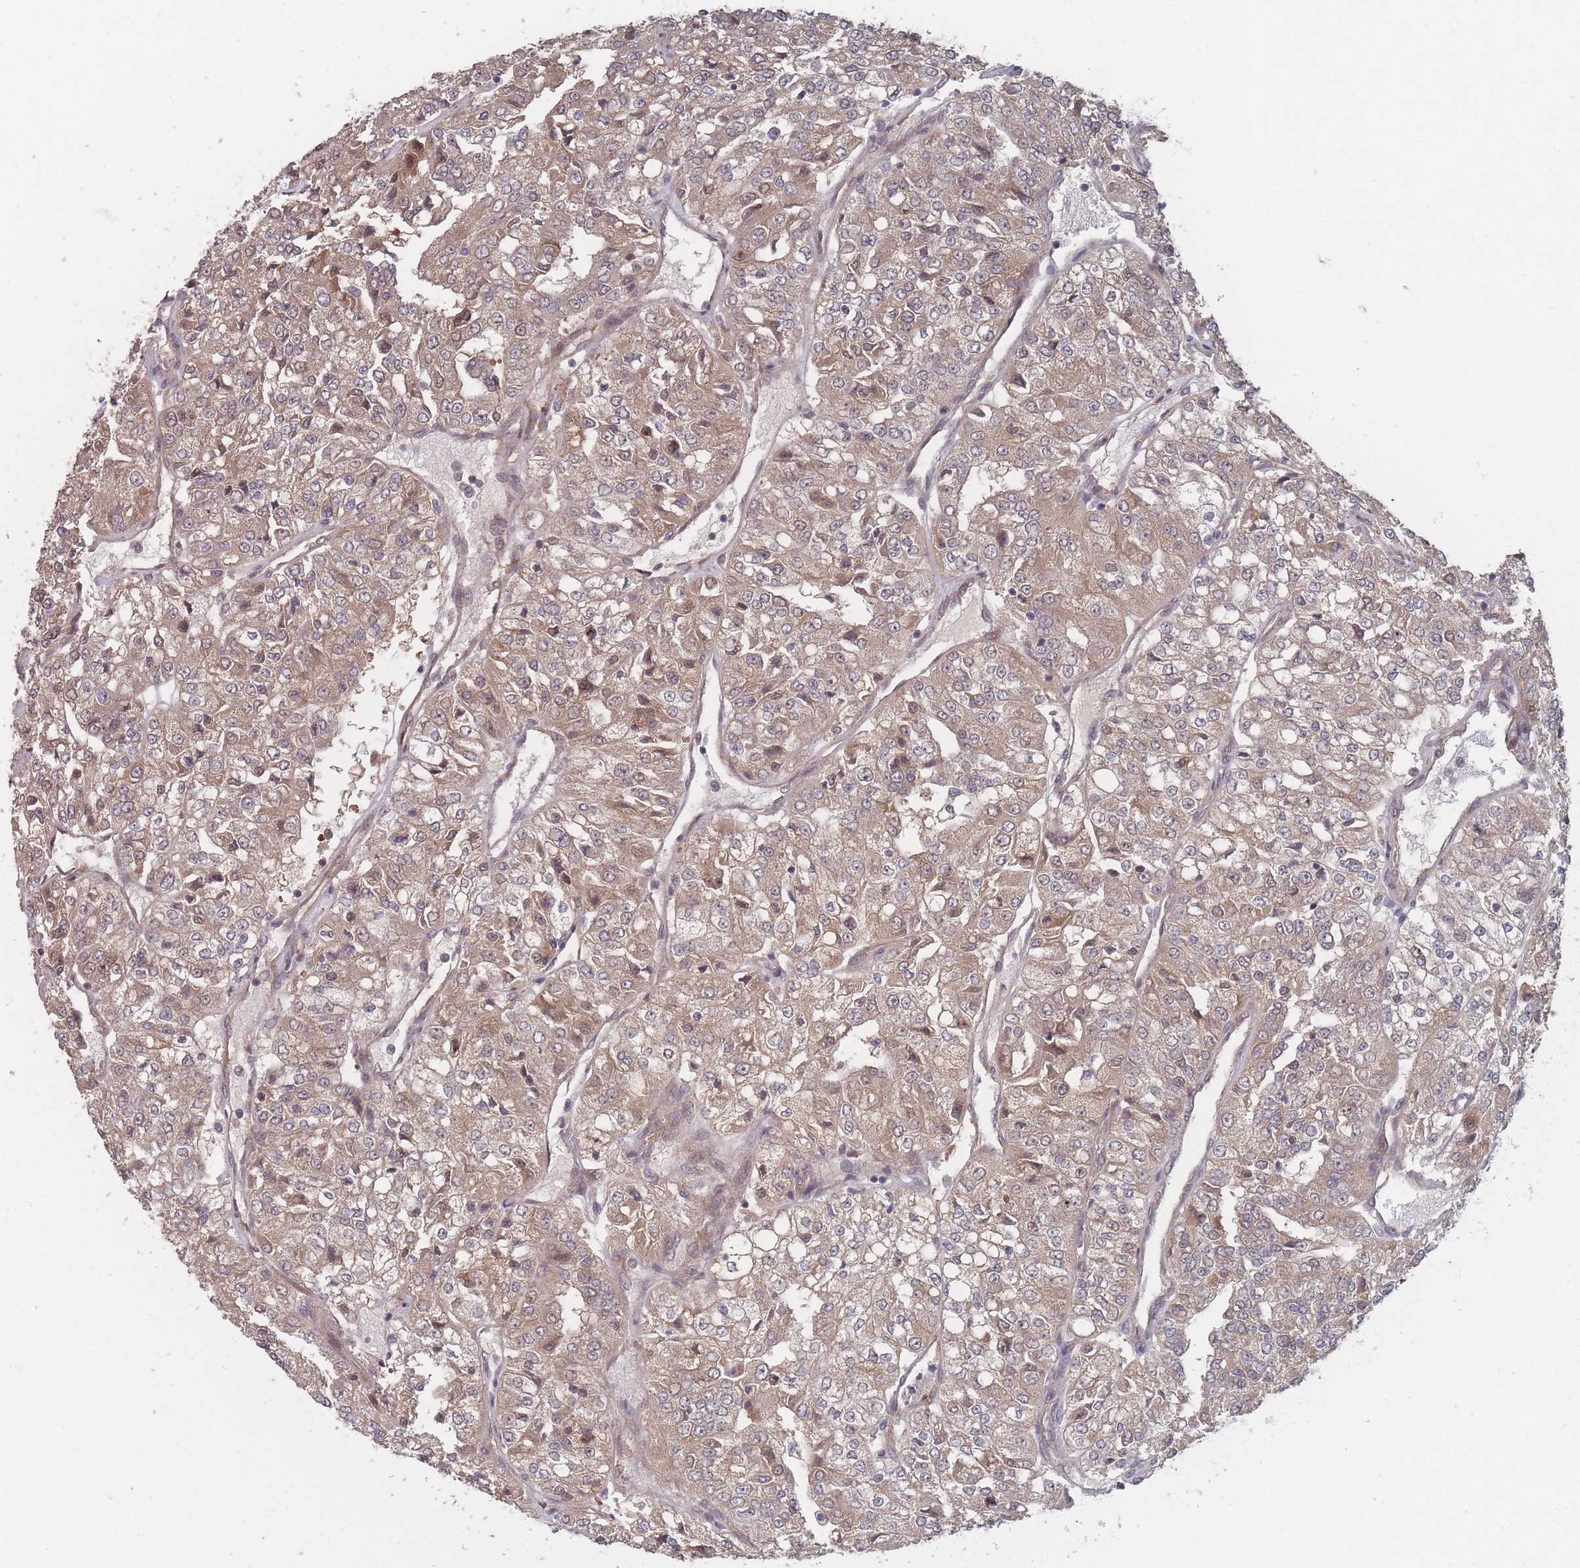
{"staining": {"intensity": "moderate", "quantity": "25%-75%", "location": "cytoplasmic/membranous"}, "tissue": "renal cancer", "cell_type": "Tumor cells", "image_type": "cancer", "snomed": [{"axis": "morphology", "description": "Adenocarcinoma, NOS"}, {"axis": "topography", "description": "Kidney"}], "caption": "Renal cancer stained for a protein shows moderate cytoplasmic/membranous positivity in tumor cells. The staining was performed using DAB, with brown indicating positive protein expression. Nuclei are stained blue with hematoxylin.", "gene": "CNTRL", "patient": {"sex": "female", "age": 63}}